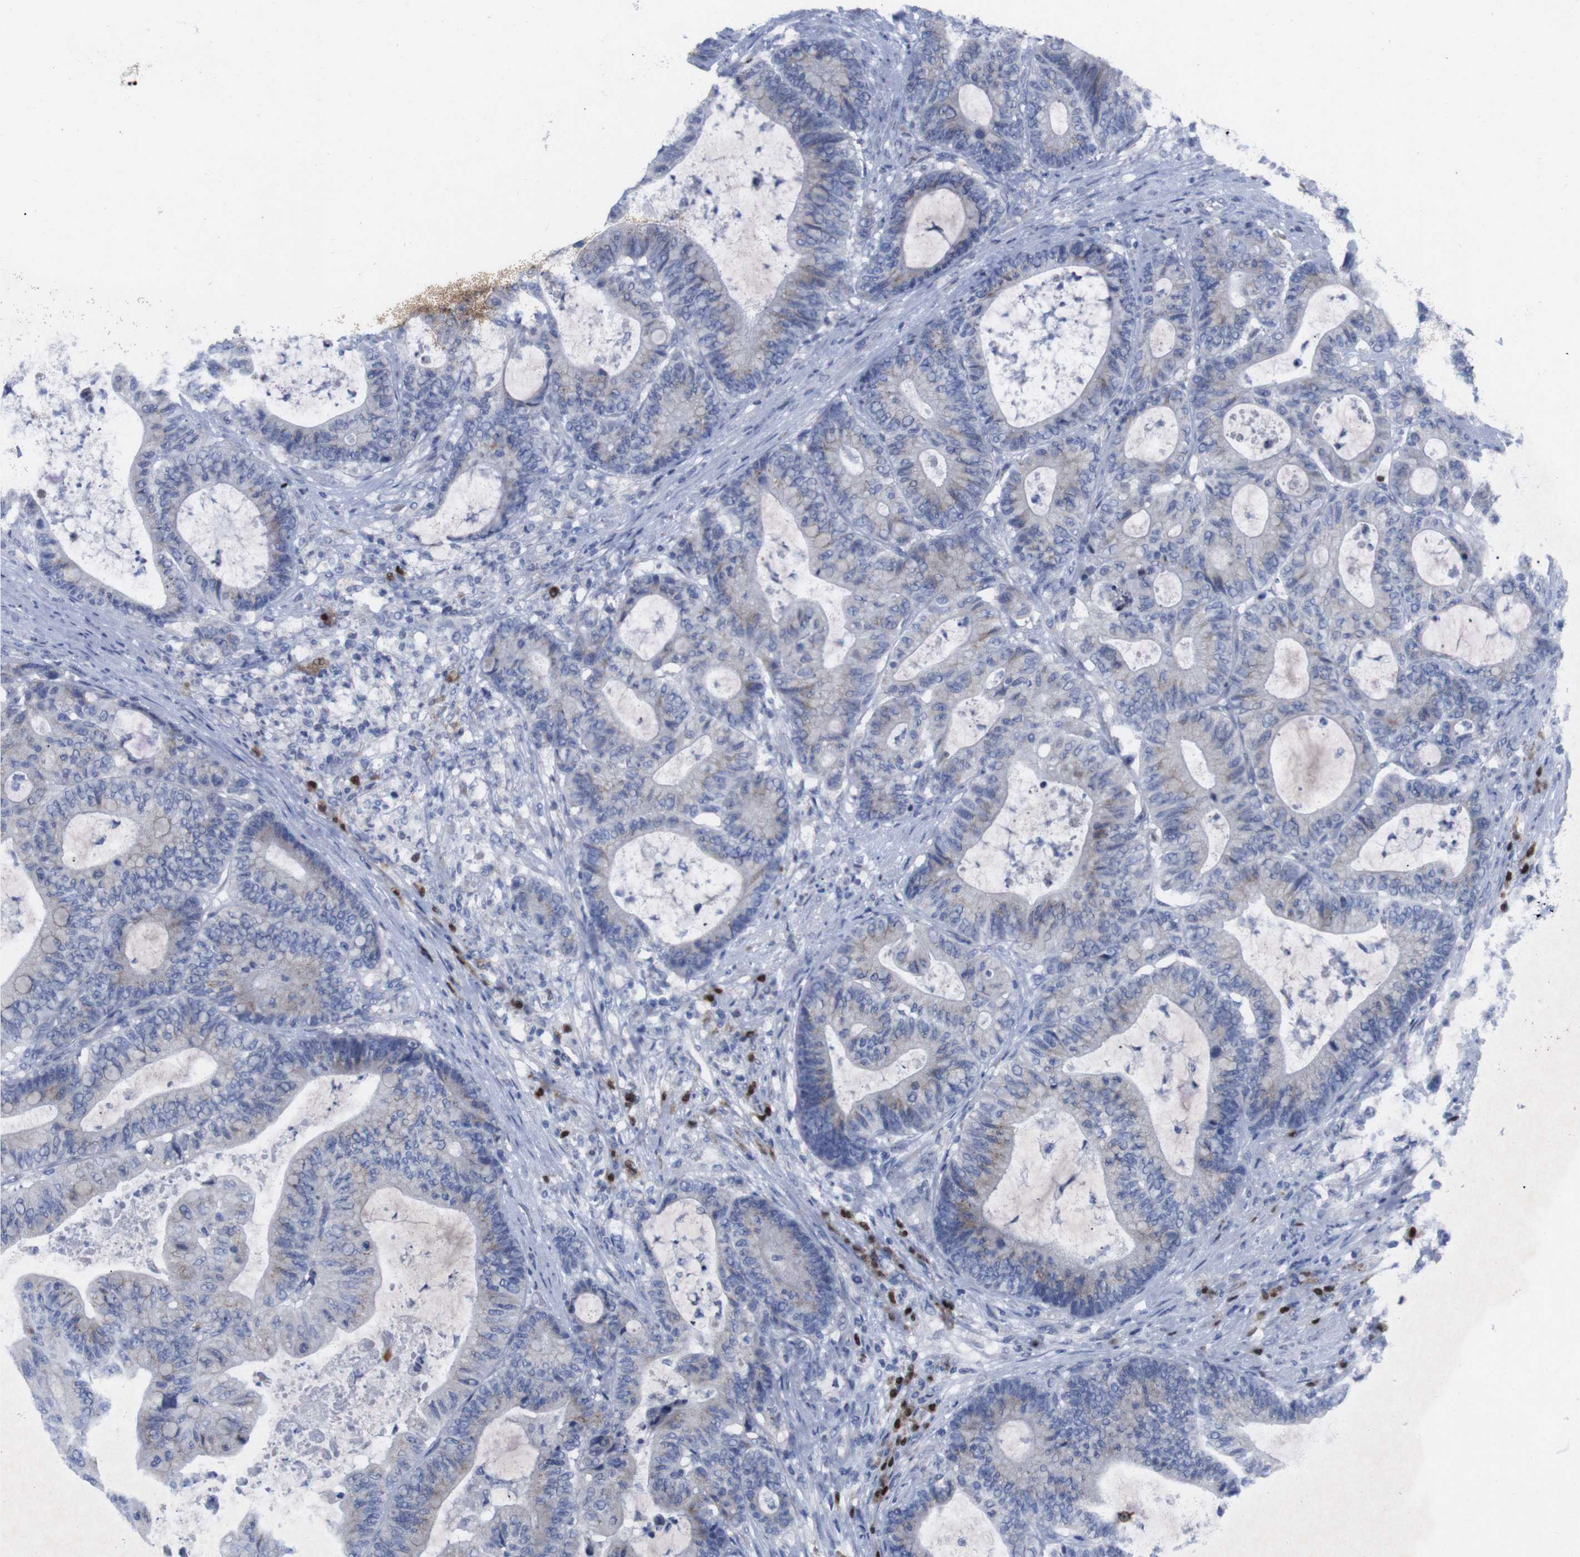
{"staining": {"intensity": "moderate", "quantity": "<25%", "location": "cytoplasmic/membranous"}, "tissue": "colorectal cancer", "cell_type": "Tumor cells", "image_type": "cancer", "snomed": [{"axis": "morphology", "description": "Adenocarcinoma, NOS"}, {"axis": "topography", "description": "Colon"}], "caption": "The histopathology image exhibits a brown stain indicating the presence of a protein in the cytoplasmic/membranous of tumor cells in colorectal cancer. The staining was performed using DAB (3,3'-diaminobenzidine), with brown indicating positive protein expression. Nuclei are stained blue with hematoxylin.", "gene": "IRF4", "patient": {"sex": "female", "age": 84}}